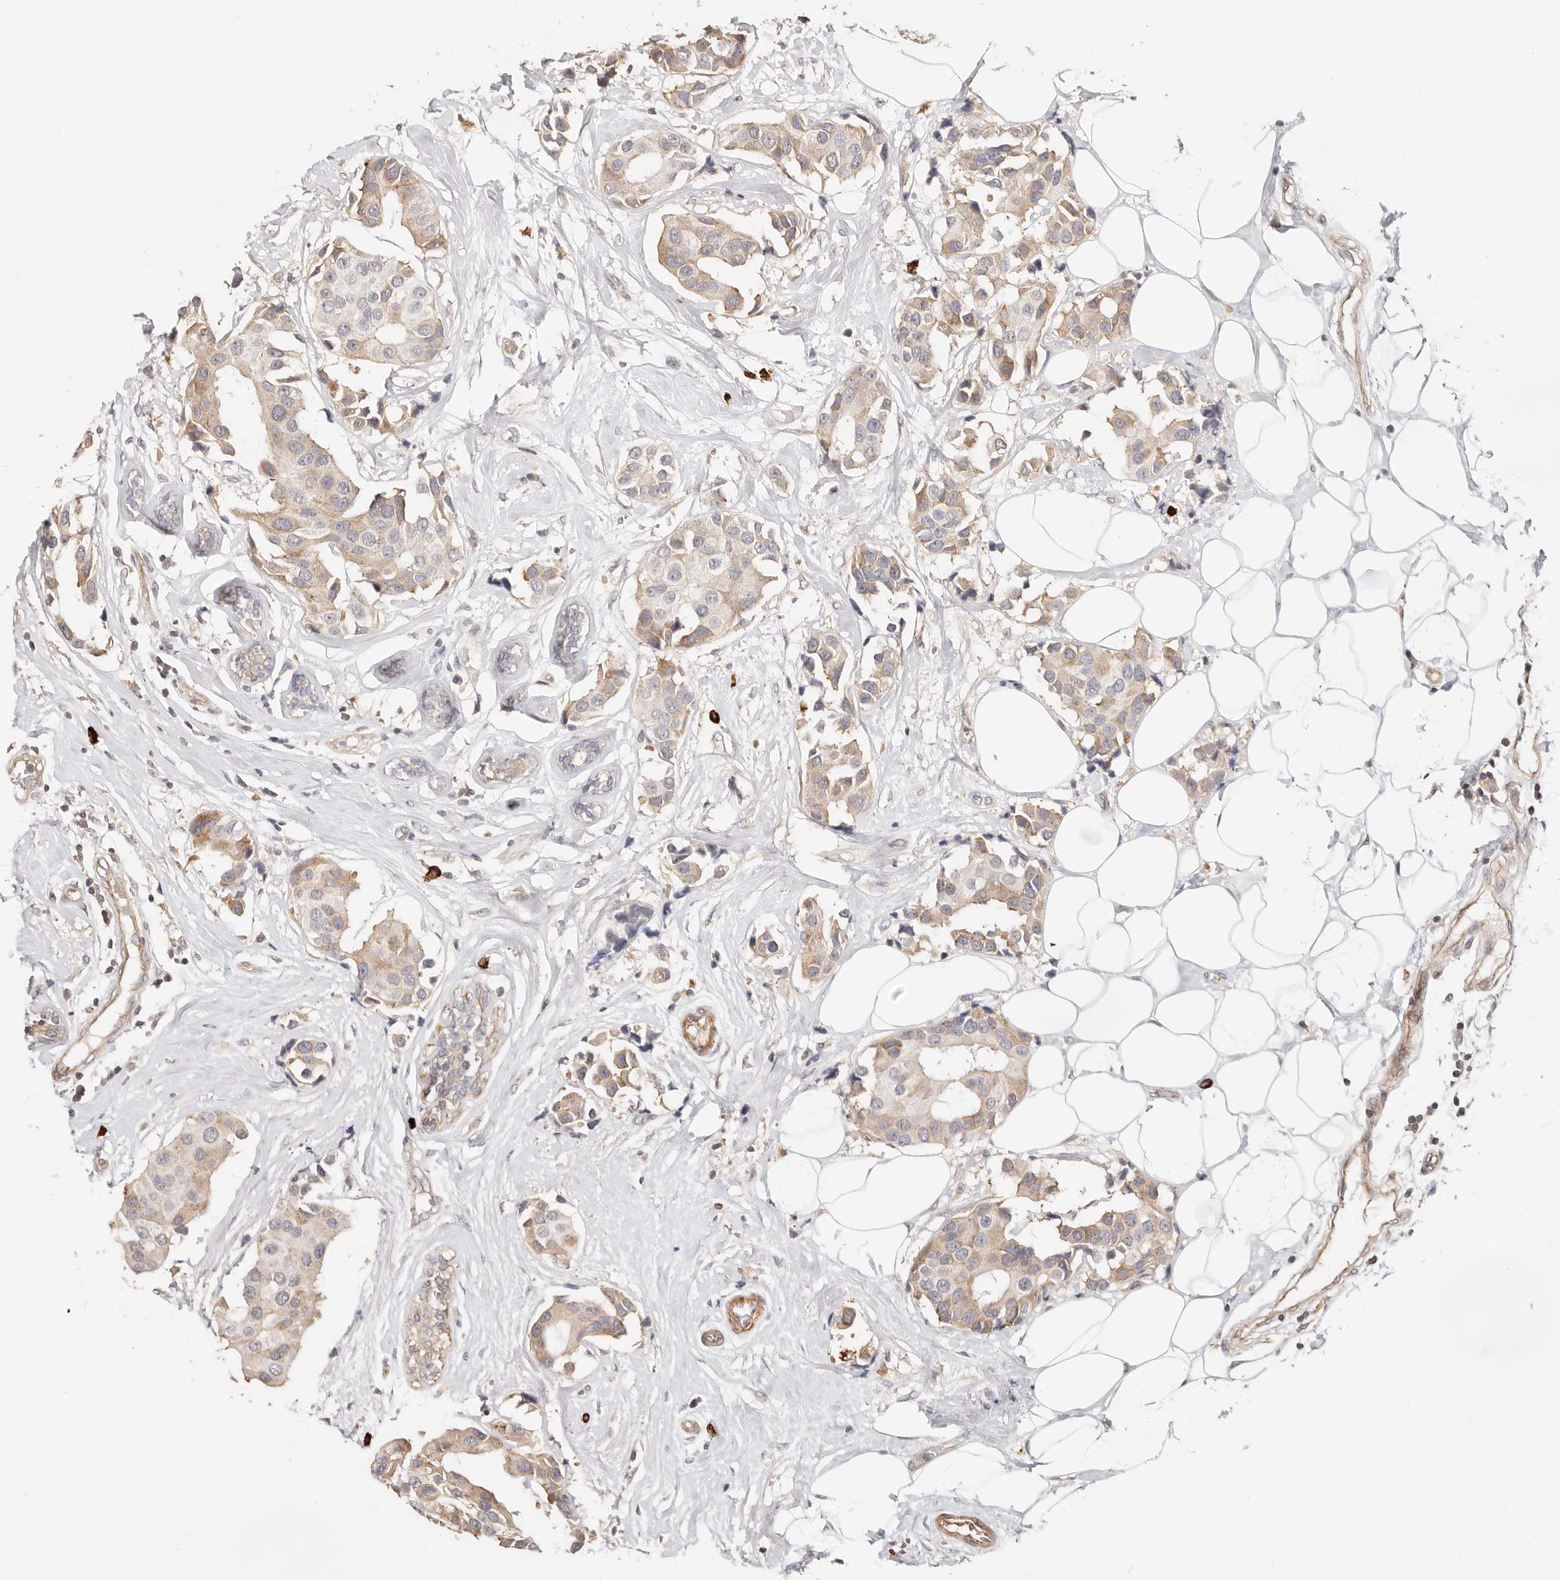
{"staining": {"intensity": "weak", "quantity": "25%-75%", "location": "cytoplasmic/membranous"}, "tissue": "breast cancer", "cell_type": "Tumor cells", "image_type": "cancer", "snomed": [{"axis": "morphology", "description": "Normal tissue, NOS"}, {"axis": "morphology", "description": "Duct carcinoma"}, {"axis": "topography", "description": "Breast"}], "caption": "Immunohistochemical staining of human breast cancer (infiltrating ductal carcinoma) displays low levels of weak cytoplasmic/membranous positivity in about 25%-75% of tumor cells.", "gene": "ZRANB1", "patient": {"sex": "female", "age": 39}}